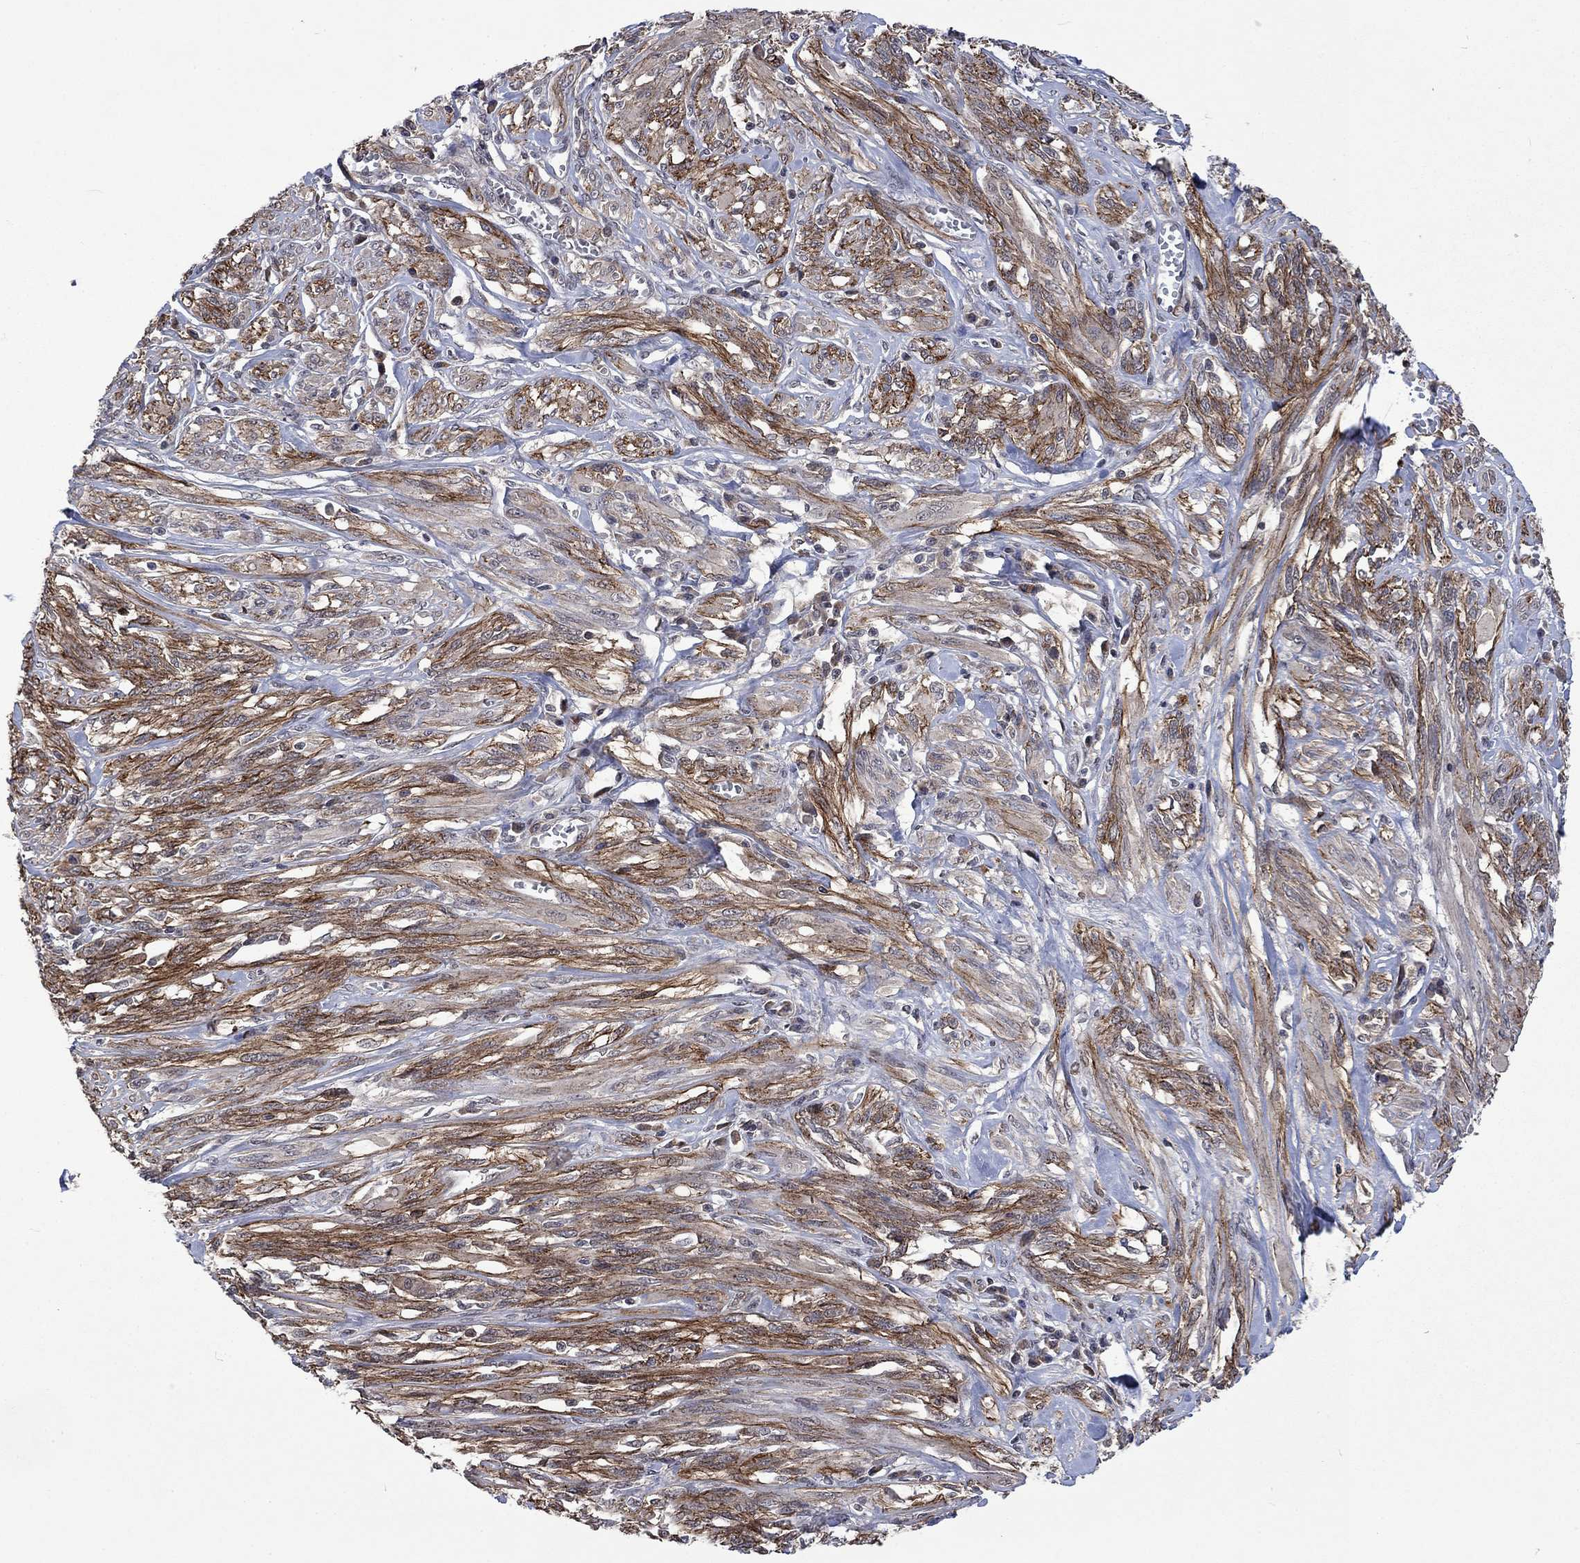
{"staining": {"intensity": "negative", "quantity": "none", "location": "none"}, "tissue": "melanoma", "cell_type": "Tumor cells", "image_type": "cancer", "snomed": [{"axis": "morphology", "description": "Malignant melanoma, NOS"}, {"axis": "topography", "description": "Skin"}], "caption": "Tumor cells are negative for brown protein staining in melanoma. (Stains: DAB IHC with hematoxylin counter stain, Microscopy: brightfield microscopy at high magnification).", "gene": "PPP1R9A", "patient": {"sex": "female", "age": 91}}